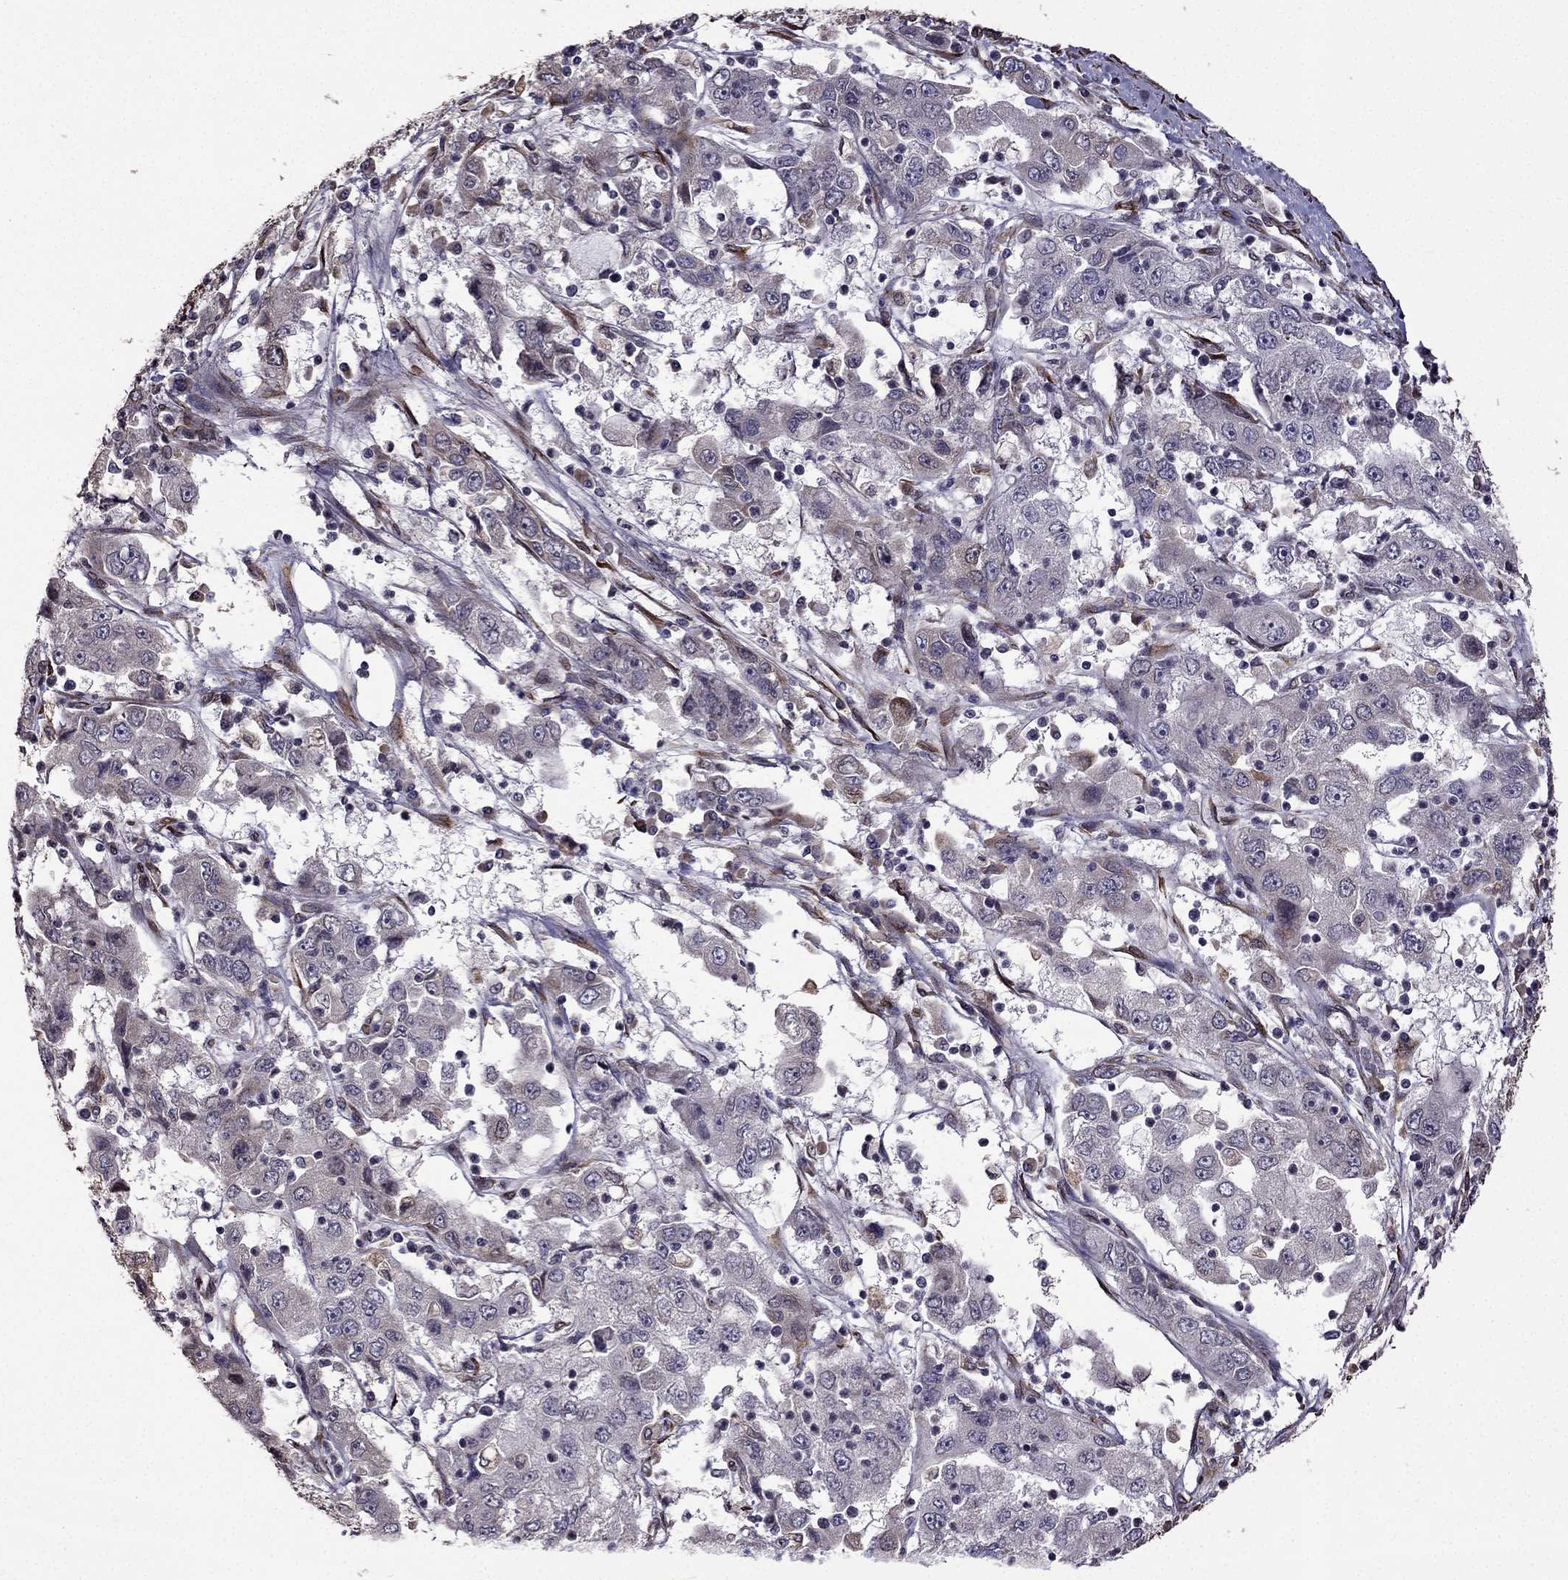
{"staining": {"intensity": "negative", "quantity": "none", "location": "none"}, "tissue": "cervical cancer", "cell_type": "Tumor cells", "image_type": "cancer", "snomed": [{"axis": "morphology", "description": "Squamous cell carcinoma, NOS"}, {"axis": "topography", "description": "Cervix"}], "caption": "IHC of human cervical squamous cell carcinoma reveals no positivity in tumor cells. (Immunohistochemistry, brightfield microscopy, high magnification).", "gene": "IKBIP", "patient": {"sex": "female", "age": 36}}